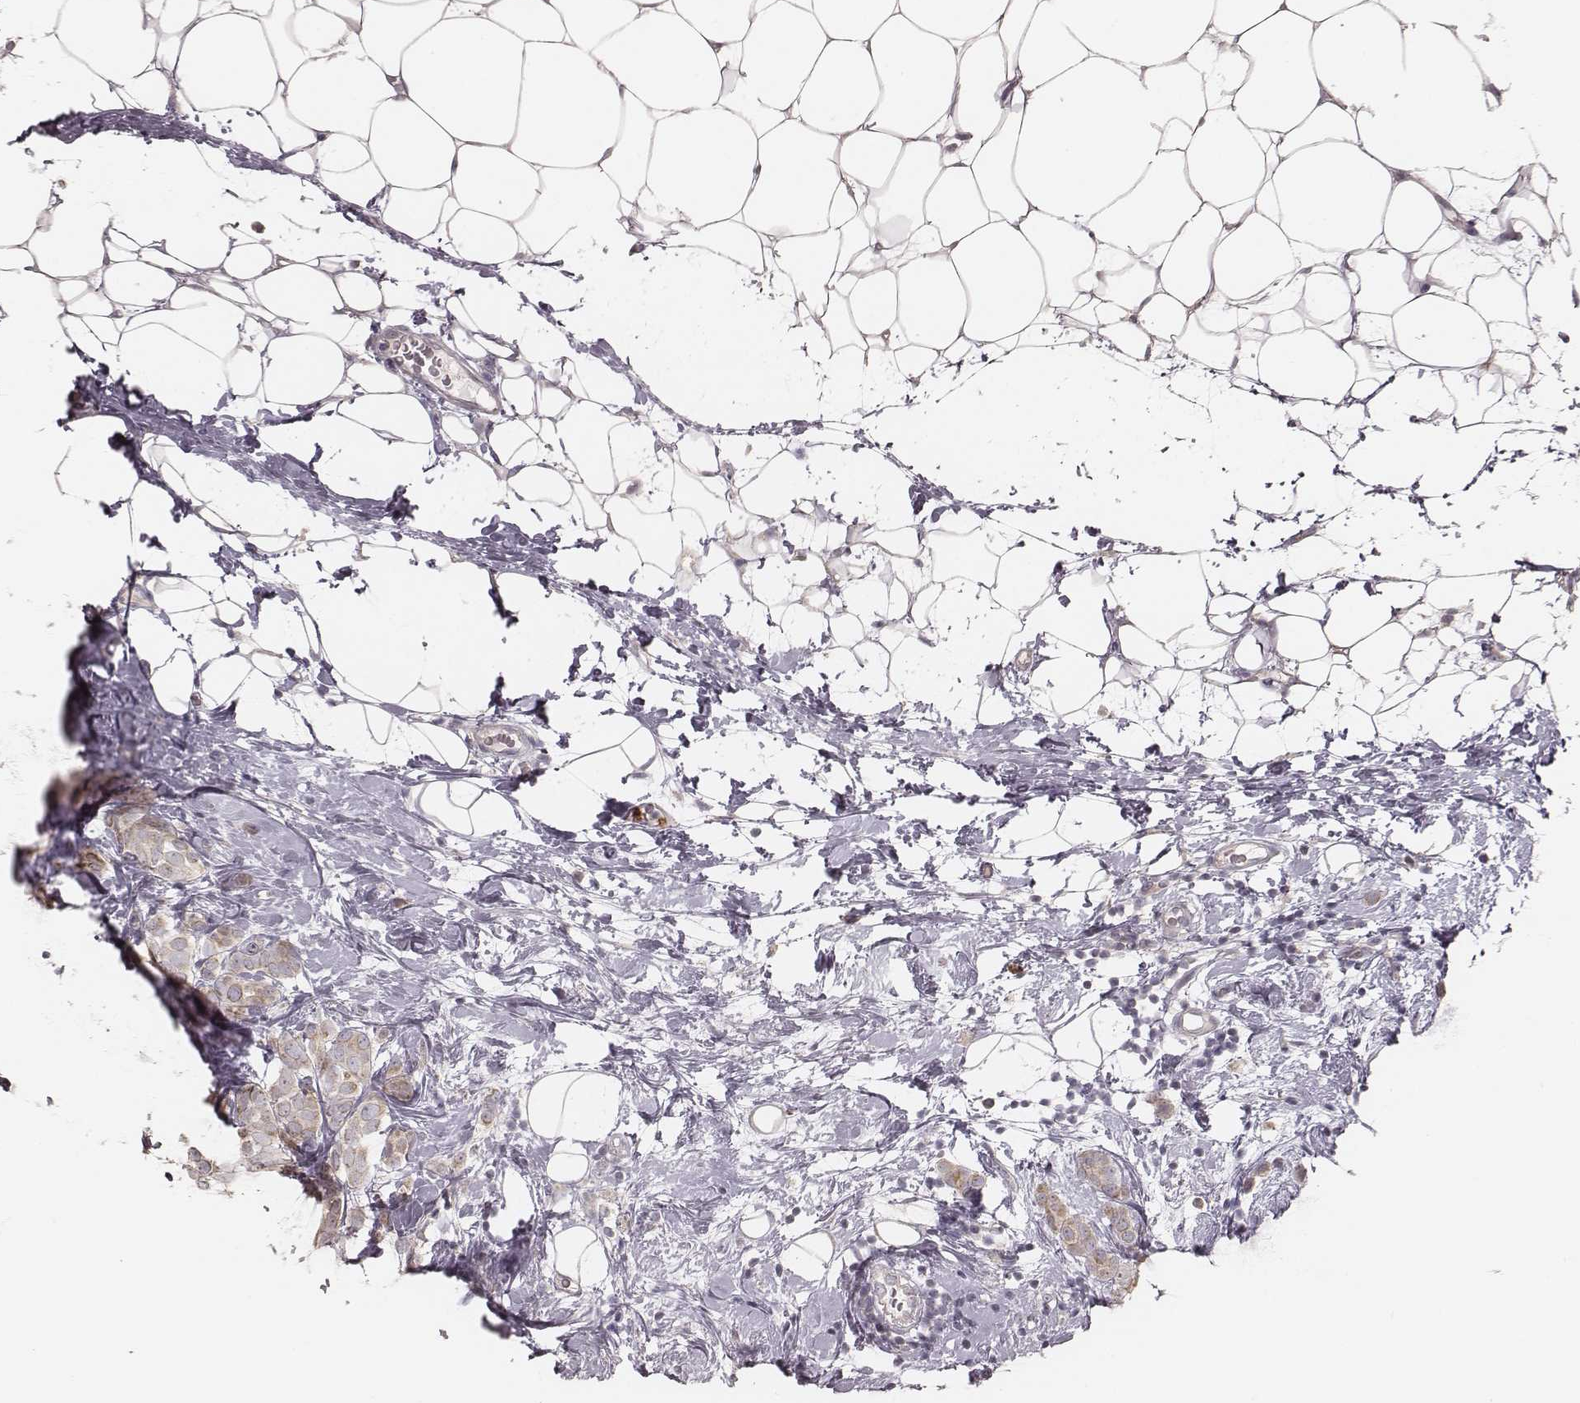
{"staining": {"intensity": "moderate", "quantity": ">75%", "location": "cytoplasmic/membranous"}, "tissue": "breast cancer", "cell_type": "Tumor cells", "image_type": "cancer", "snomed": [{"axis": "morphology", "description": "Lobular carcinoma"}, {"axis": "topography", "description": "Breast"}], "caption": "A photomicrograph showing moderate cytoplasmic/membranous staining in approximately >75% of tumor cells in breast cancer (lobular carcinoma), as visualized by brown immunohistochemical staining.", "gene": "ABCA7", "patient": {"sex": "female", "age": 49}}